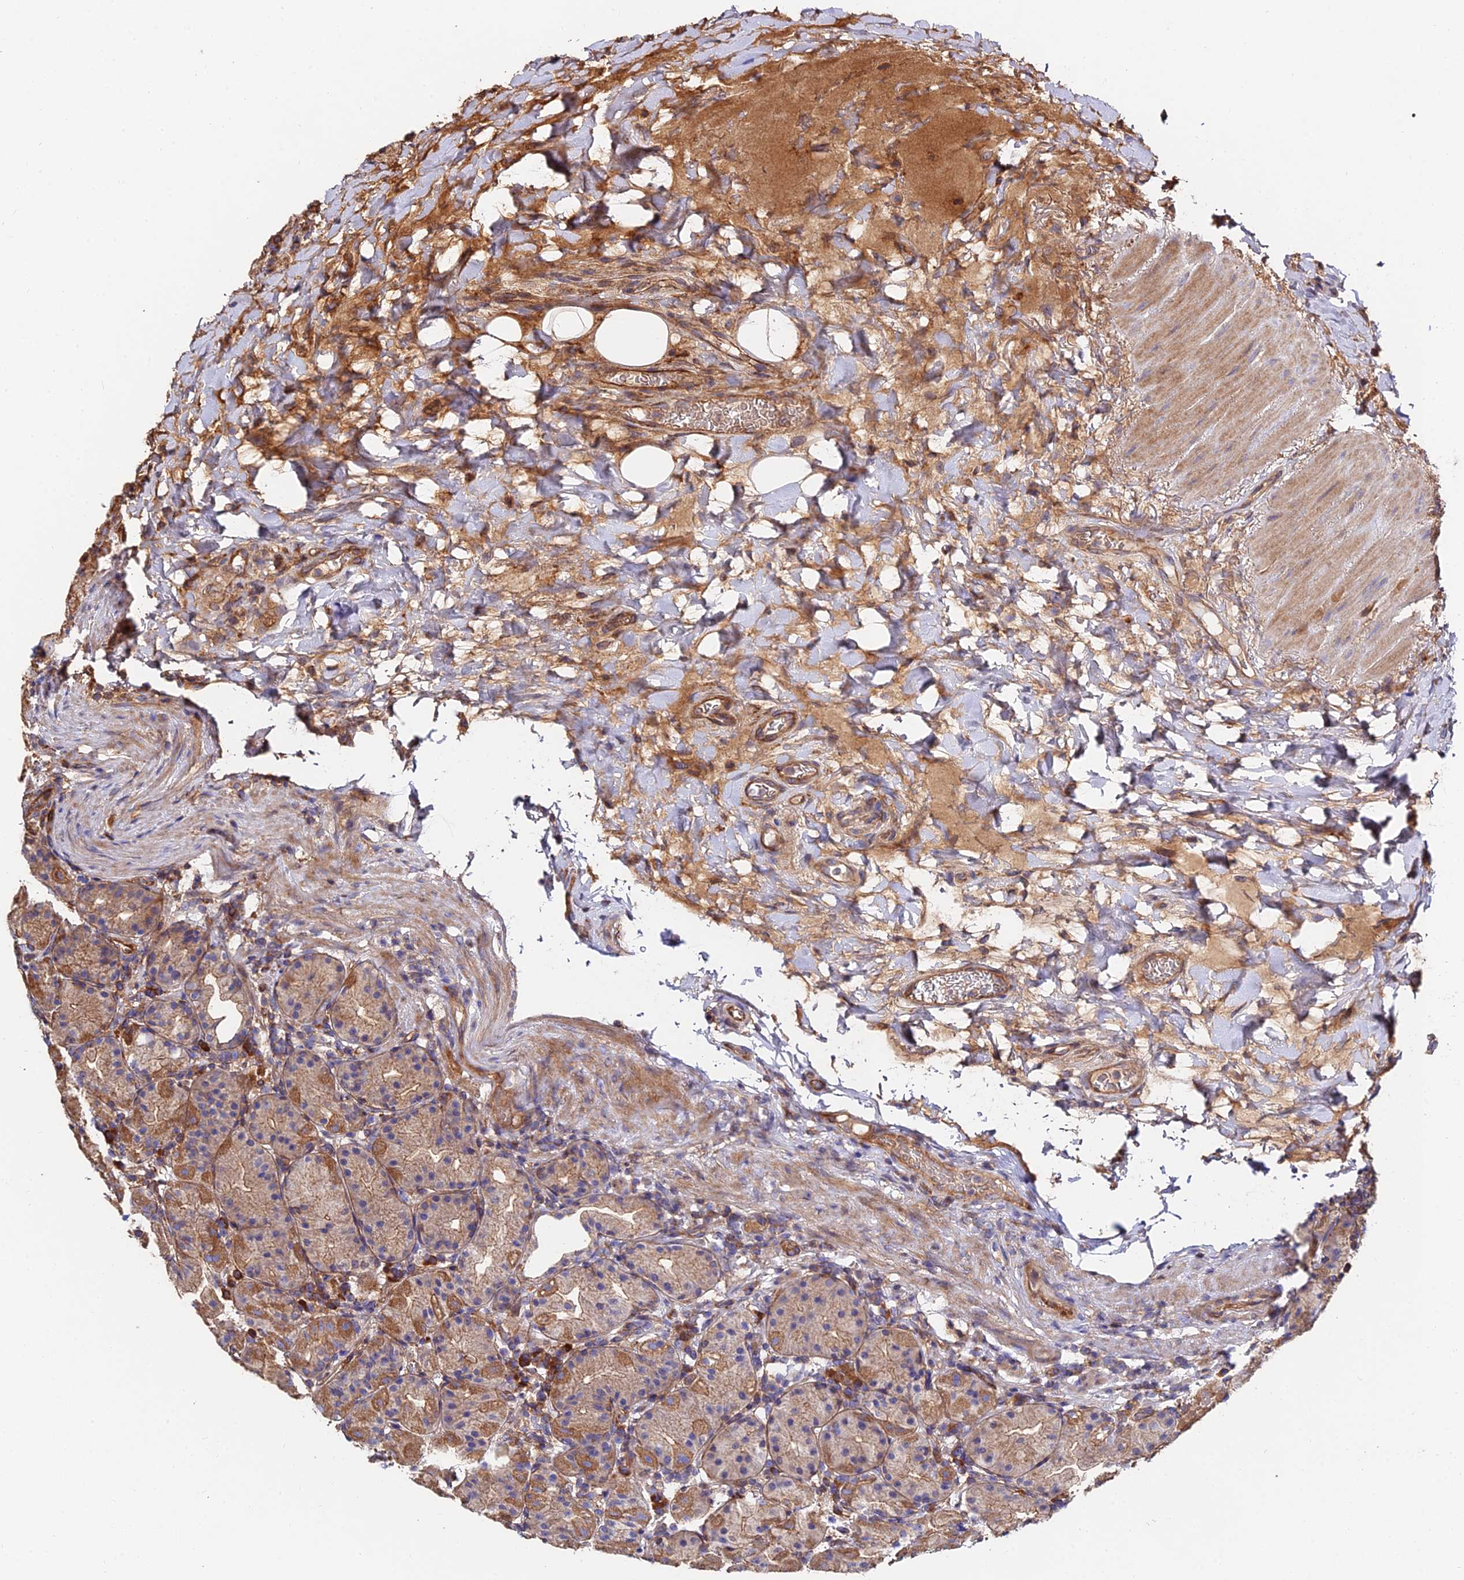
{"staining": {"intensity": "moderate", "quantity": ">75%", "location": "cytoplasmic/membranous"}, "tissue": "stomach", "cell_type": "Glandular cells", "image_type": "normal", "snomed": [{"axis": "morphology", "description": "Normal tissue, NOS"}, {"axis": "topography", "description": "Stomach"}], "caption": "Immunohistochemistry photomicrograph of benign stomach: human stomach stained using immunohistochemistry (IHC) exhibits medium levels of moderate protein expression localized specifically in the cytoplasmic/membranous of glandular cells, appearing as a cytoplasmic/membranous brown color.", "gene": "EXT1", "patient": {"sex": "female", "age": 79}}